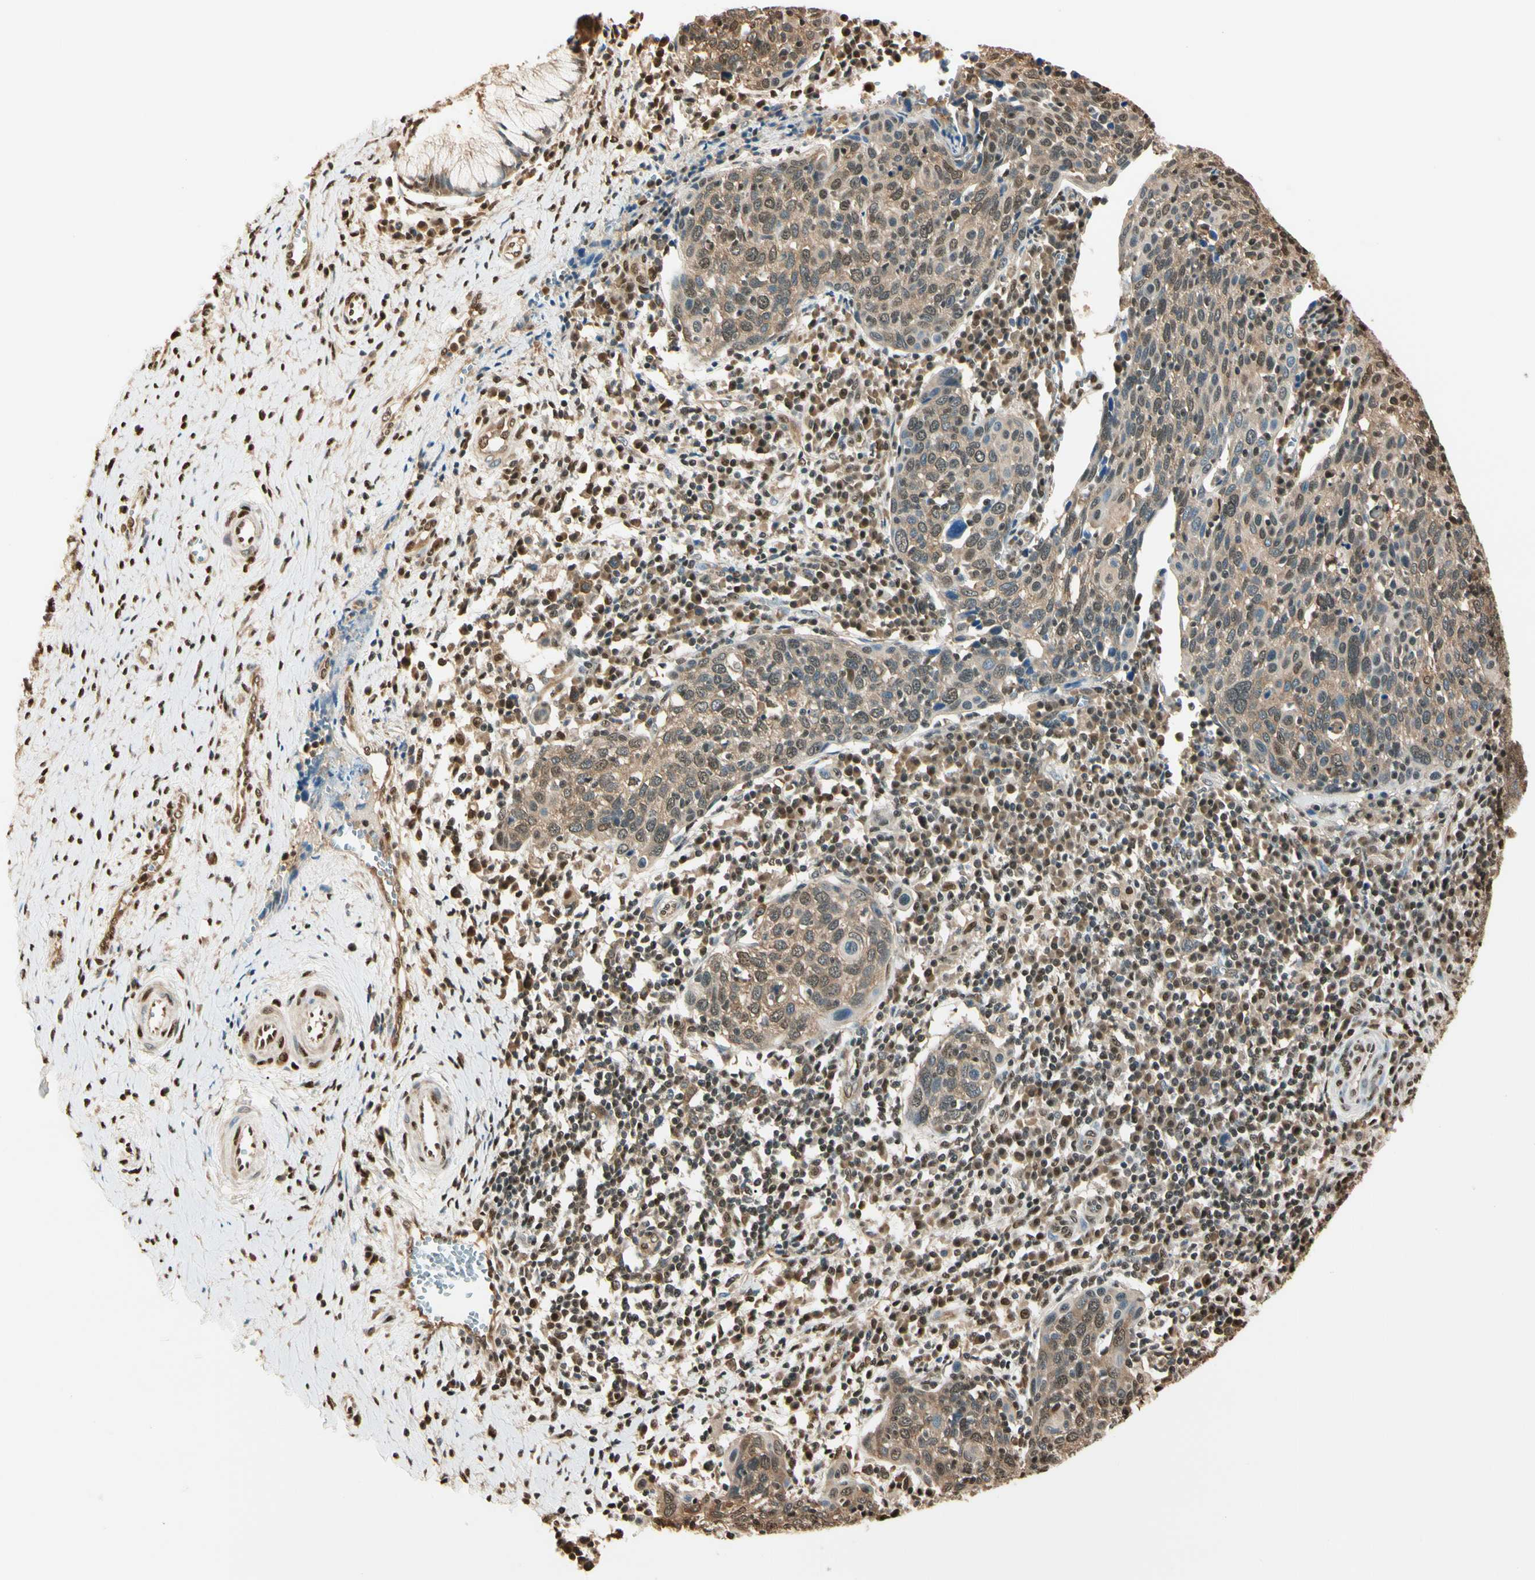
{"staining": {"intensity": "moderate", "quantity": ">75%", "location": "cytoplasmic/membranous,nuclear"}, "tissue": "cervical cancer", "cell_type": "Tumor cells", "image_type": "cancer", "snomed": [{"axis": "morphology", "description": "Squamous cell carcinoma, NOS"}, {"axis": "topography", "description": "Cervix"}], "caption": "Cervical cancer was stained to show a protein in brown. There is medium levels of moderate cytoplasmic/membranous and nuclear staining in about >75% of tumor cells.", "gene": "PNCK", "patient": {"sex": "female", "age": 40}}